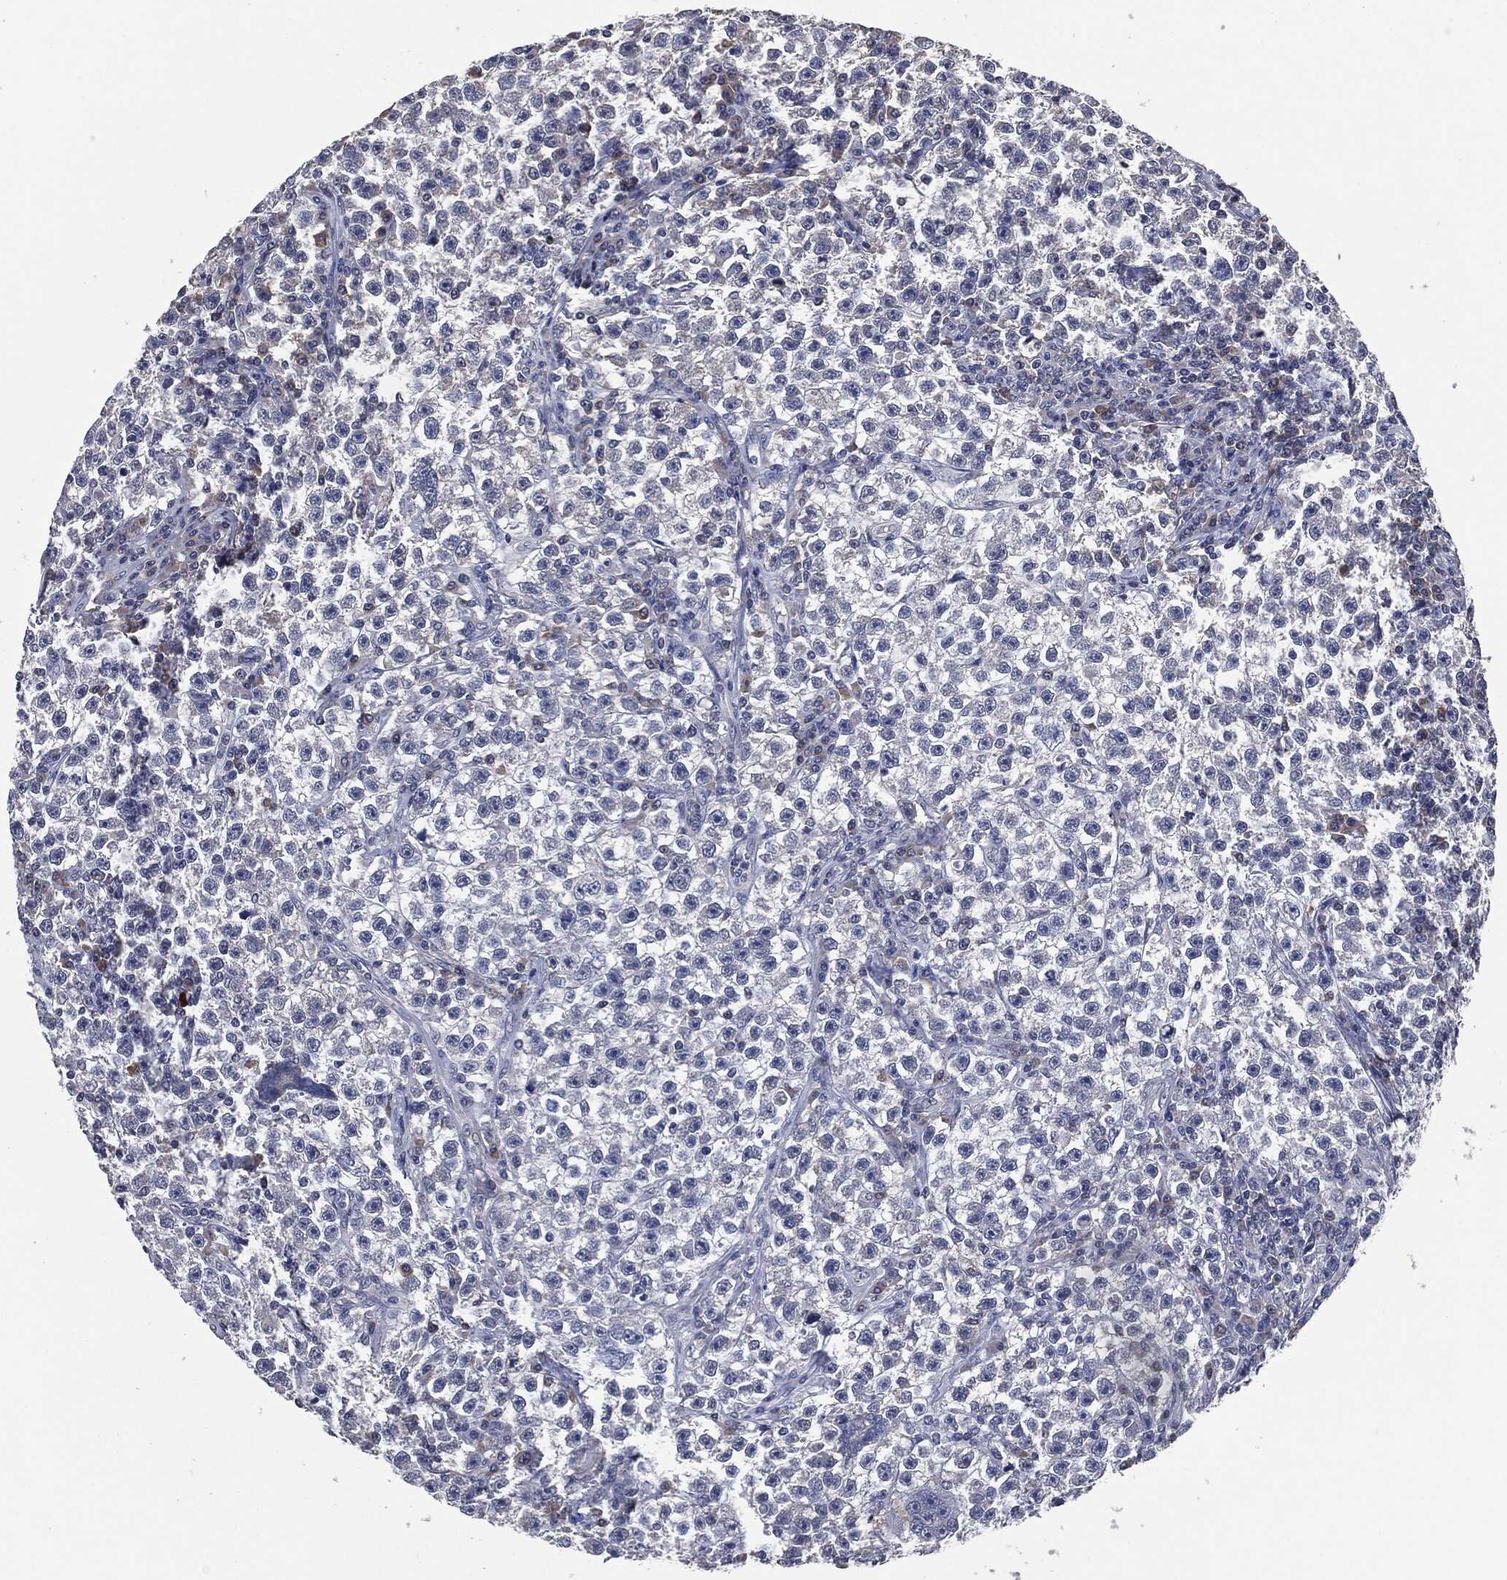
{"staining": {"intensity": "negative", "quantity": "none", "location": "none"}, "tissue": "testis cancer", "cell_type": "Tumor cells", "image_type": "cancer", "snomed": [{"axis": "morphology", "description": "Seminoma, NOS"}, {"axis": "topography", "description": "Testis"}], "caption": "The image displays no staining of tumor cells in testis seminoma.", "gene": "IL2RG", "patient": {"sex": "male", "age": 22}}